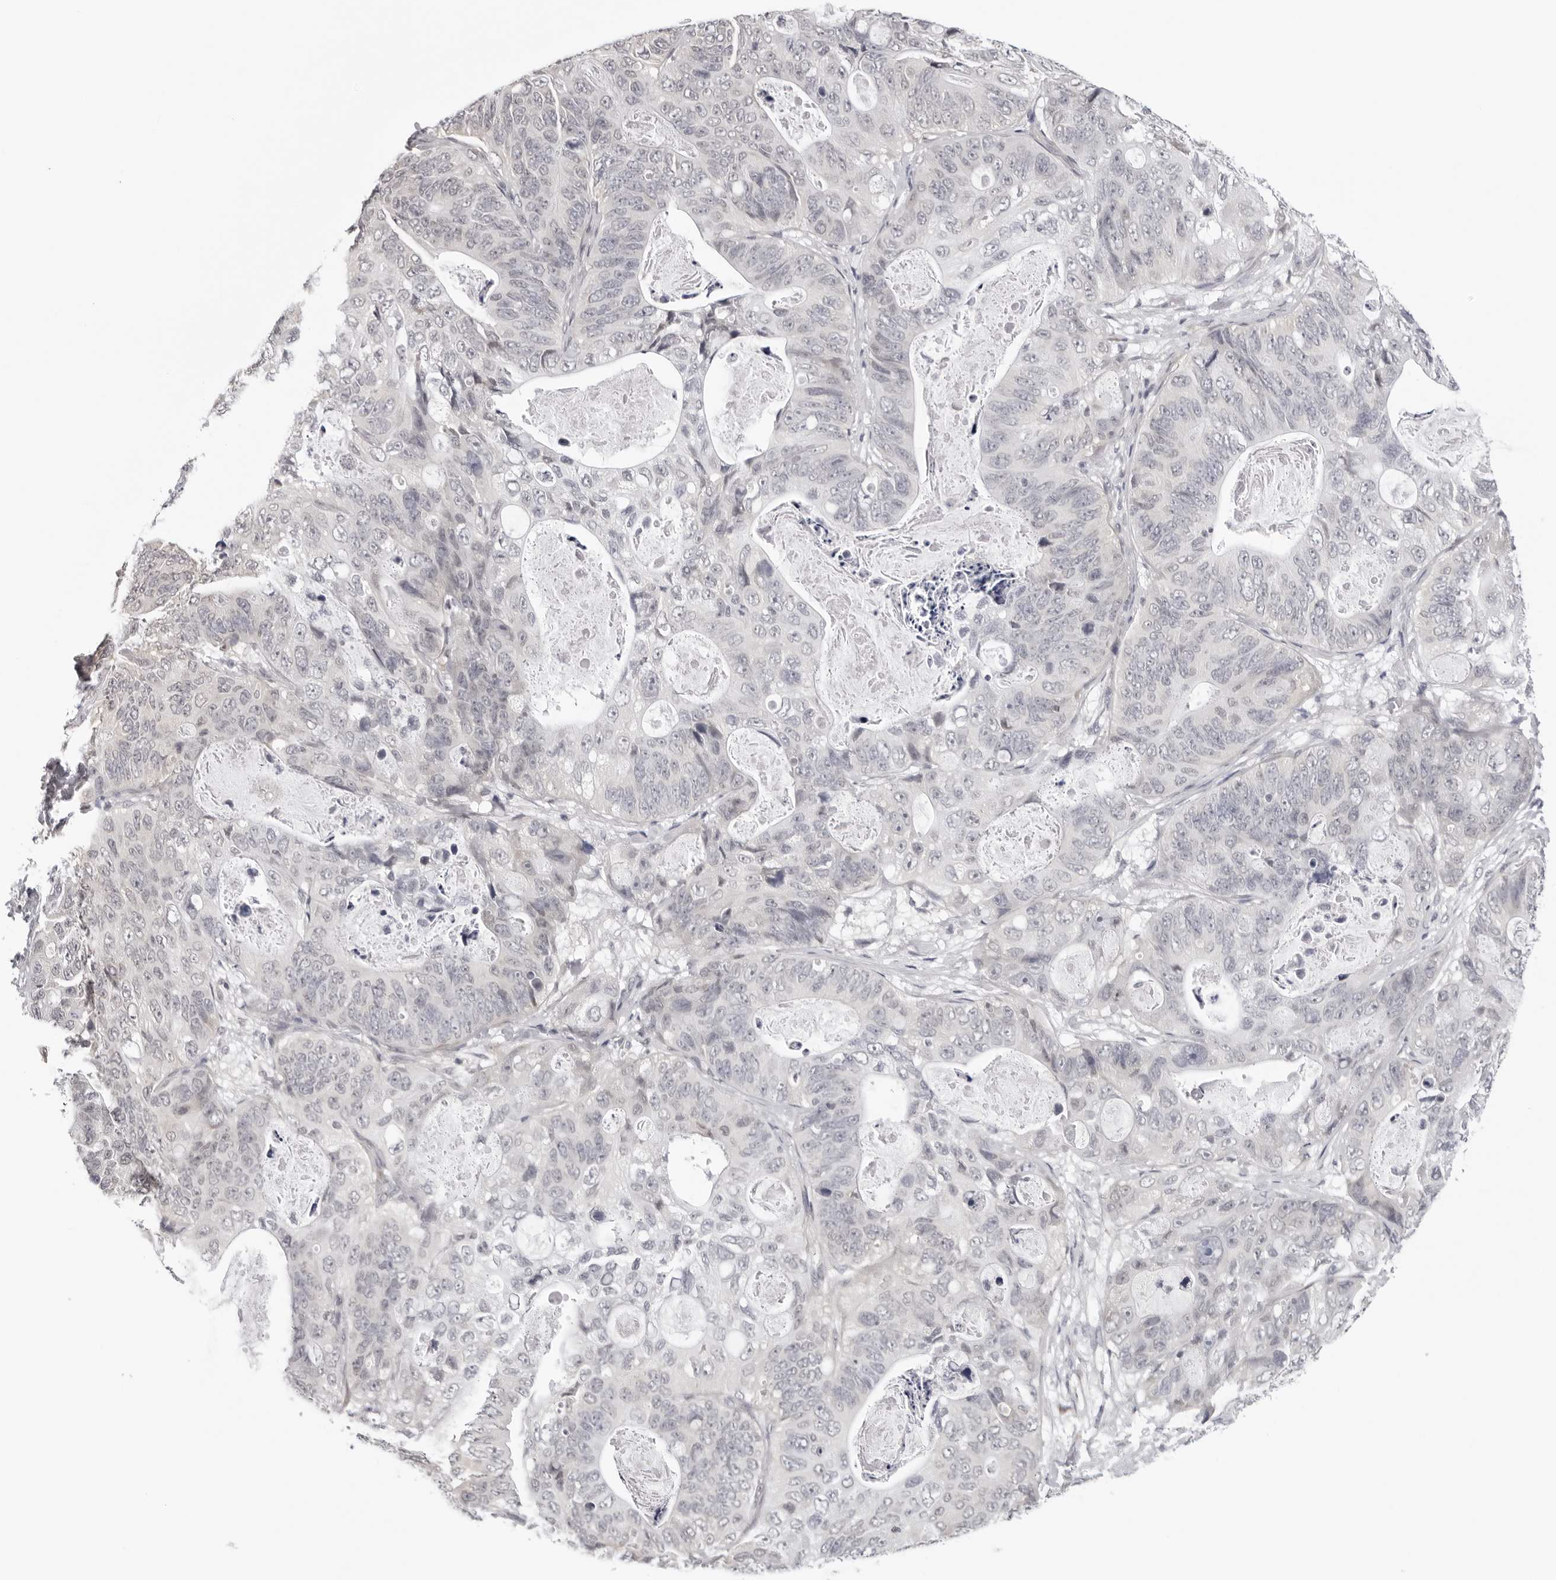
{"staining": {"intensity": "negative", "quantity": "none", "location": "none"}, "tissue": "stomach cancer", "cell_type": "Tumor cells", "image_type": "cancer", "snomed": [{"axis": "morphology", "description": "Normal tissue, NOS"}, {"axis": "morphology", "description": "Adenocarcinoma, NOS"}, {"axis": "topography", "description": "Stomach"}], "caption": "High power microscopy image of an immunohistochemistry histopathology image of stomach adenocarcinoma, revealing no significant staining in tumor cells.", "gene": "PRUNE1", "patient": {"sex": "female", "age": 89}}